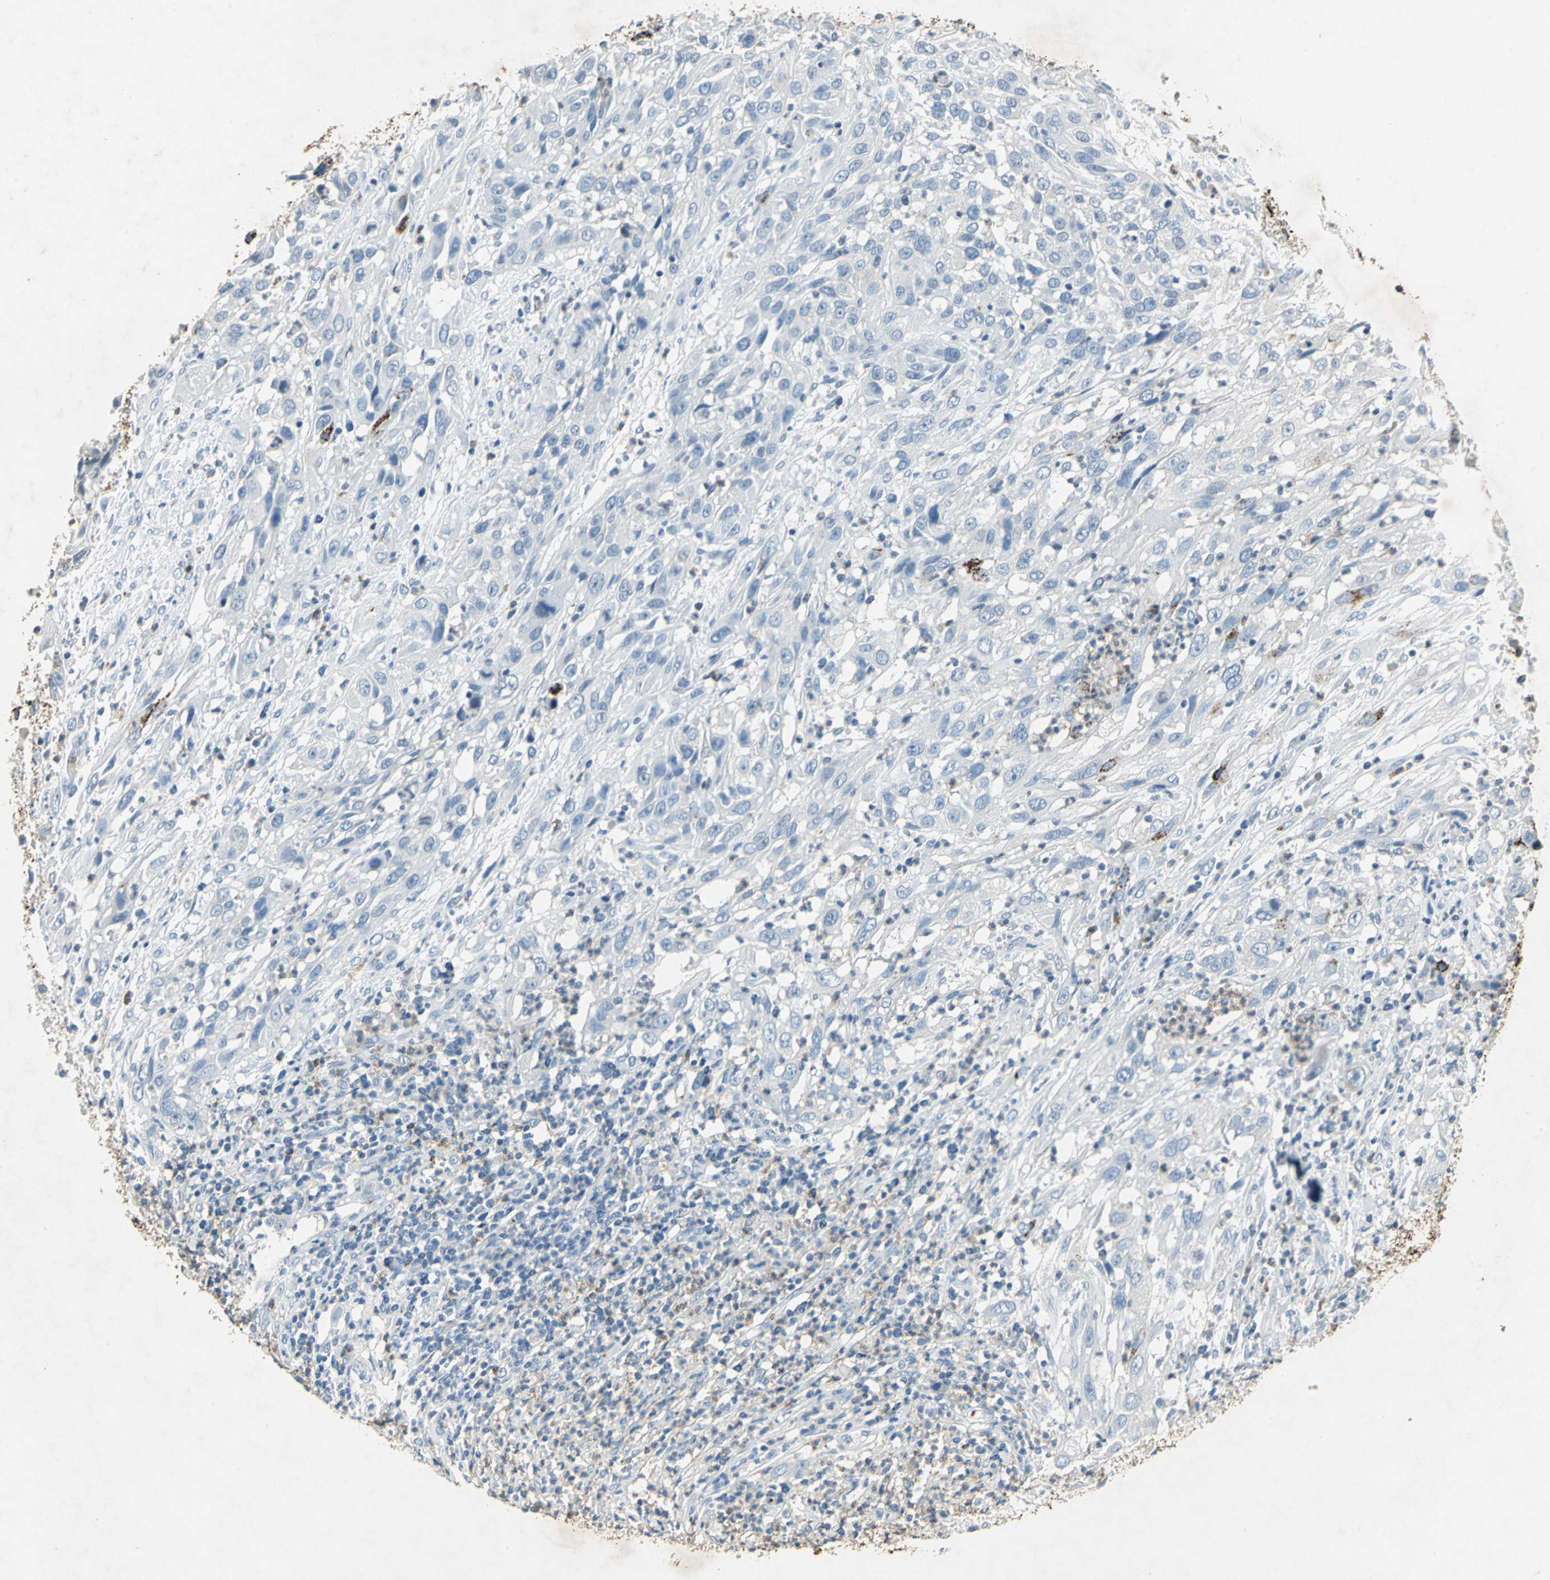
{"staining": {"intensity": "strong", "quantity": "<25%", "location": "cytoplasmic/membranous"}, "tissue": "cervical cancer", "cell_type": "Tumor cells", "image_type": "cancer", "snomed": [{"axis": "morphology", "description": "Squamous cell carcinoma, NOS"}, {"axis": "topography", "description": "Cervix"}], "caption": "Immunohistochemical staining of squamous cell carcinoma (cervical) exhibits medium levels of strong cytoplasmic/membranous expression in approximately <25% of tumor cells.", "gene": "CAMK2B", "patient": {"sex": "female", "age": 32}}